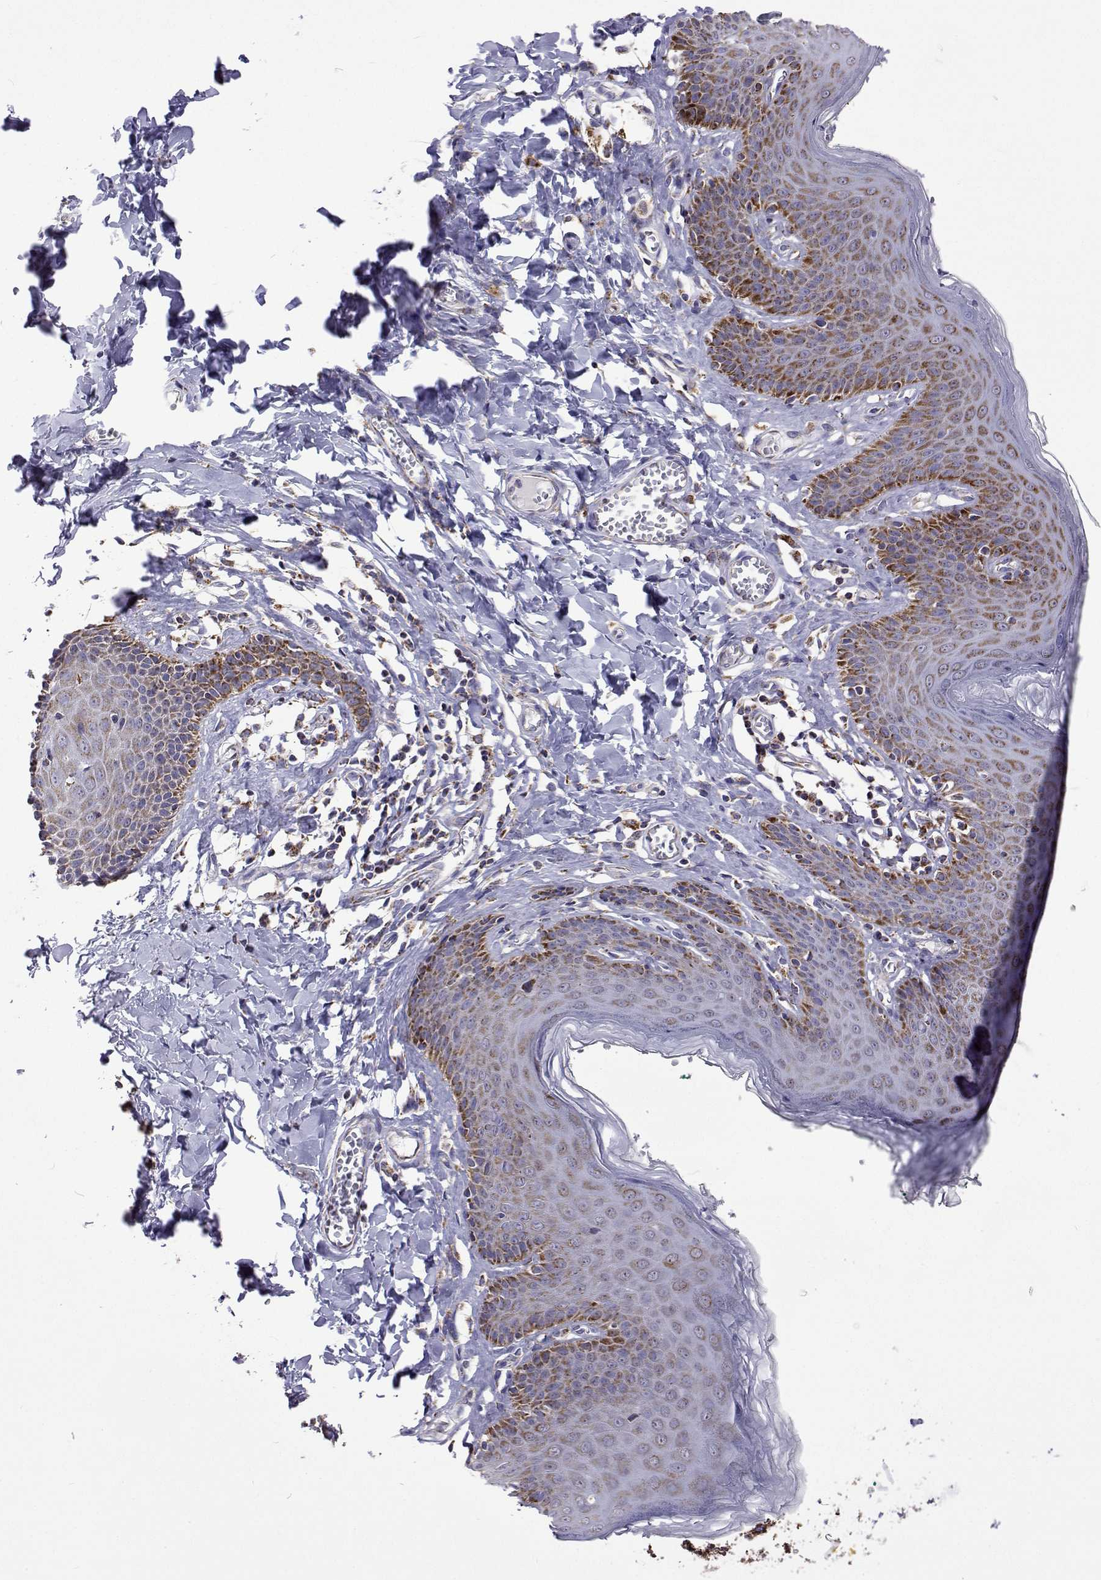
{"staining": {"intensity": "moderate", "quantity": "25%-75%", "location": "cytoplasmic/membranous"}, "tissue": "skin", "cell_type": "Epidermal cells", "image_type": "normal", "snomed": [{"axis": "morphology", "description": "Normal tissue, NOS"}, {"axis": "topography", "description": "Vulva"}, {"axis": "topography", "description": "Peripheral nerve tissue"}], "caption": "A high-resolution micrograph shows immunohistochemistry staining of normal skin, which exhibits moderate cytoplasmic/membranous staining in approximately 25%-75% of epidermal cells. The staining is performed using DAB (3,3'-diaminobenzidine) brown chromogen to label protein expression. The nuclei are counter-stained blue using hematoxylin.", "gene": "MCCC2", "patient": {"sex": "female", "age": 66}}